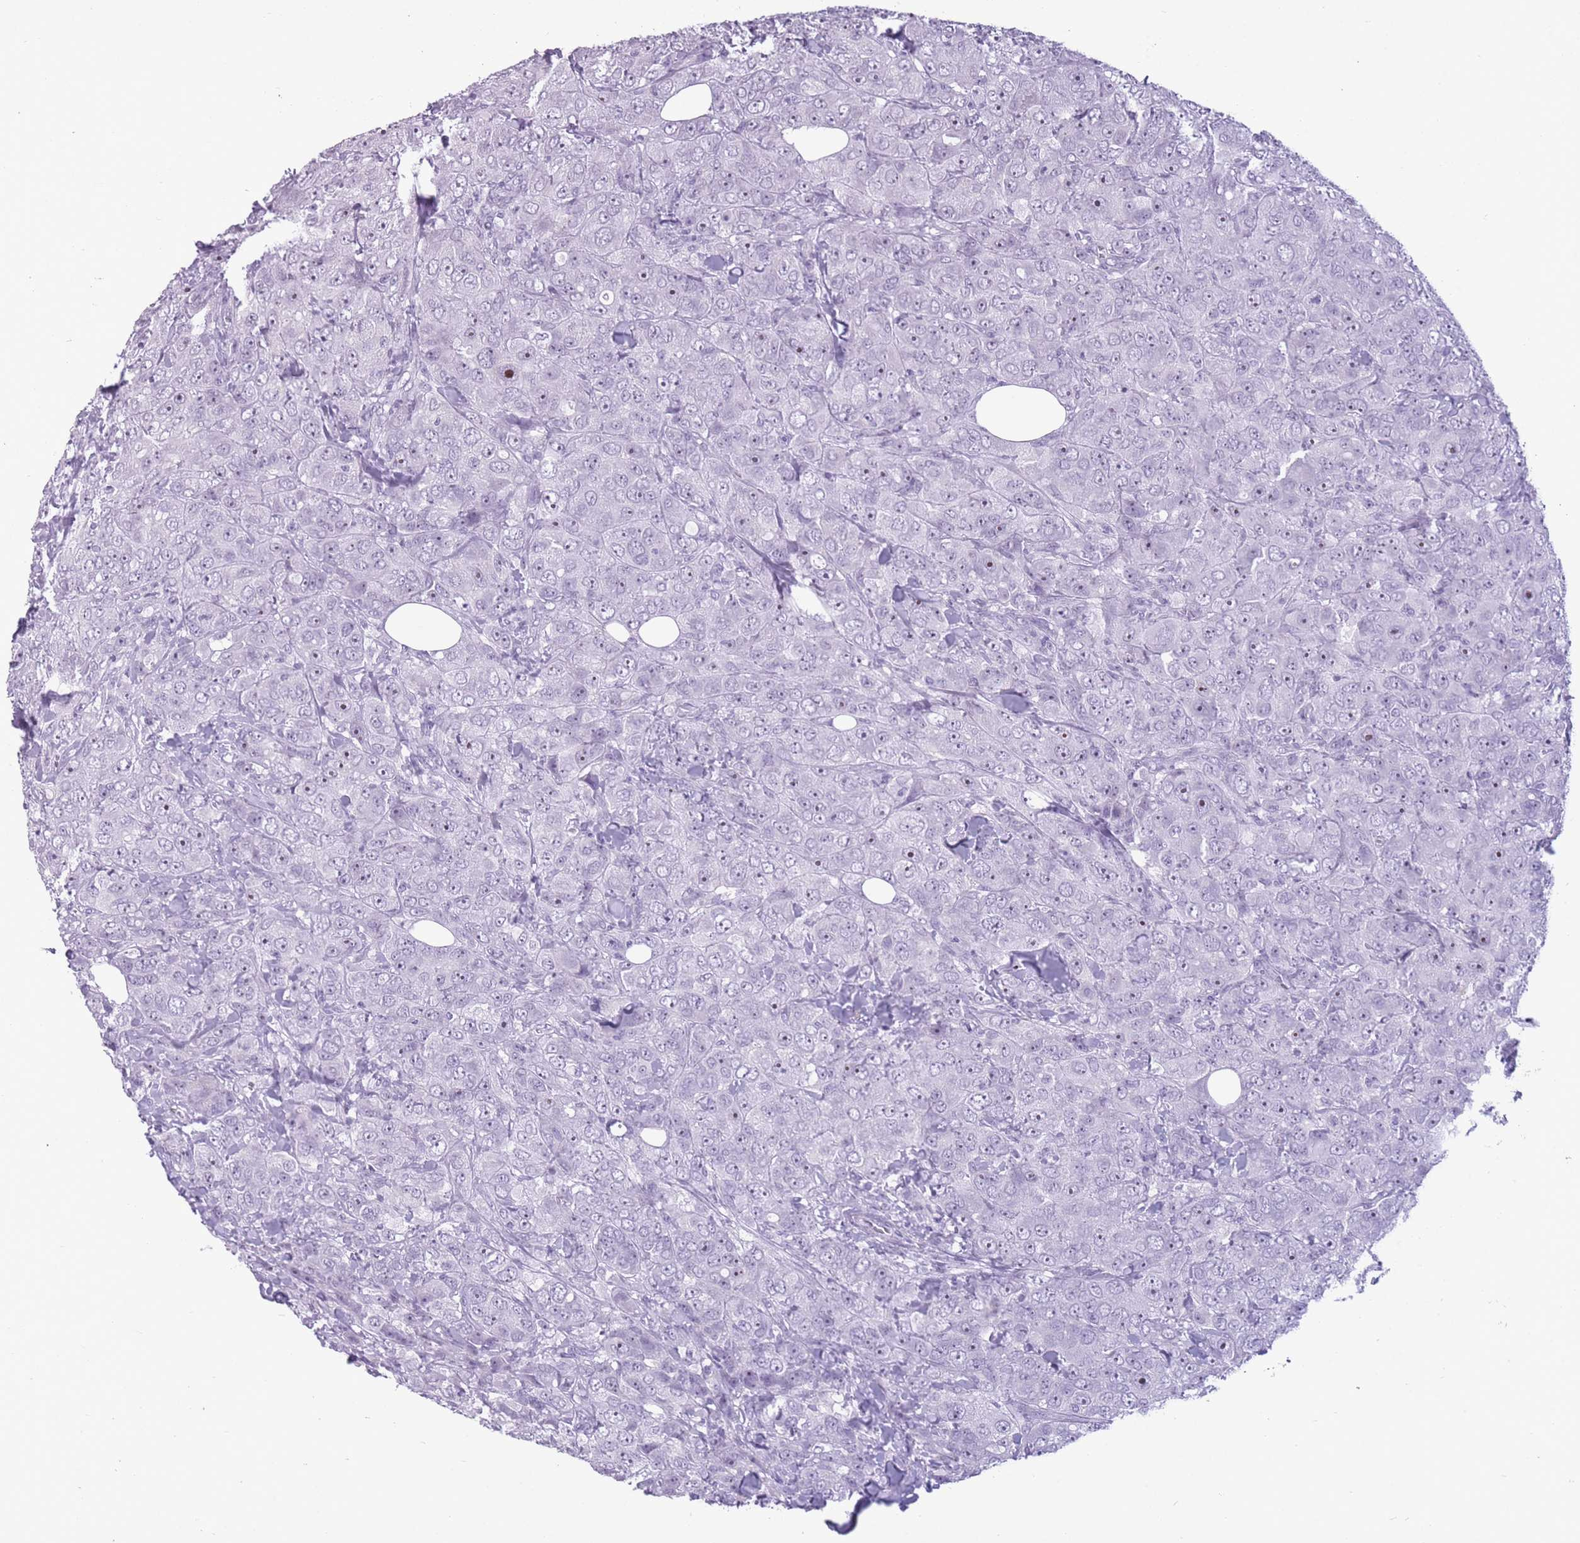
{"staining": {"intensity": "moderate", "quantity": "<25%", "location": "nuclear"}, "tissue": "breast cancer", "cell_type": "Tumor cells", "image_type": "cancer", "snomed": [{"axis": "morphology", "description": "Duct carcinoma"}, {"axis": "topography", "description": "Breast"}], "caption": "Breast cancer stained with DAB IHC demonstrates low levels of moderate nuclear expression in approximately <25% of tumor cells.", "gene": "GOLGA6D", "patient": {"sex": "female", "age": 43}}